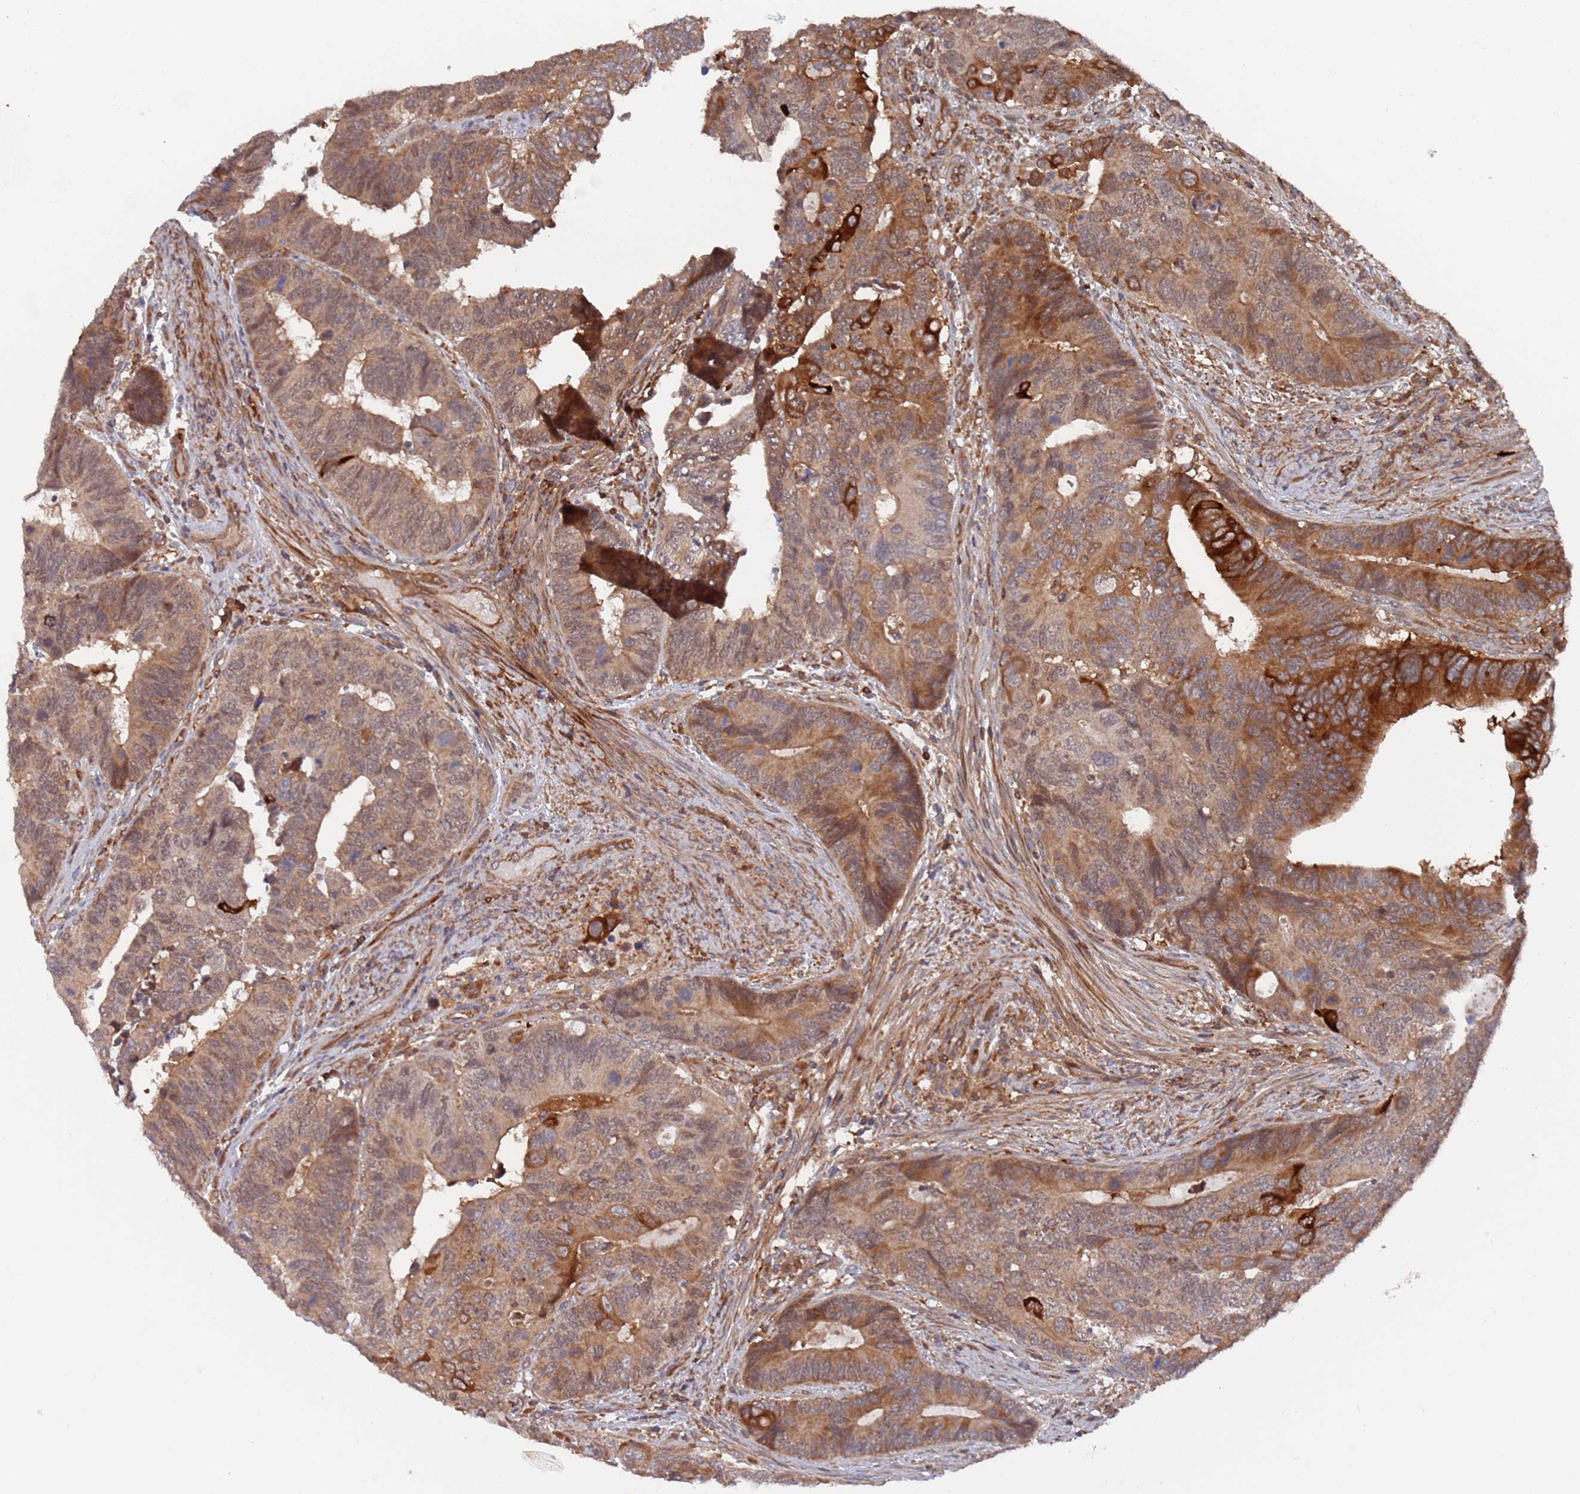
{"staining": {"intensity": "moderate", "quantity": ">75%", "location": "cytoplasmic/membranous"}, "tissue": "colorectal cancer", "cell_type": "Tumor cells", "image_type": "cancer", "snomed": [{"axis": "morphology", "description": "Adenocarcinoma, NOS"}, {"axis": "topography", "description": "Colon"}], "caption": "A high-resolution histopathology image shows immunohistochemistry staining of adenocarcinoma (colorectal), which exhibits moderate cytoplasmic/membranous expression in approximately >75% of tumor cells.", "gene": "DDX60", "patient": {"sex": "male", "age": 87}}